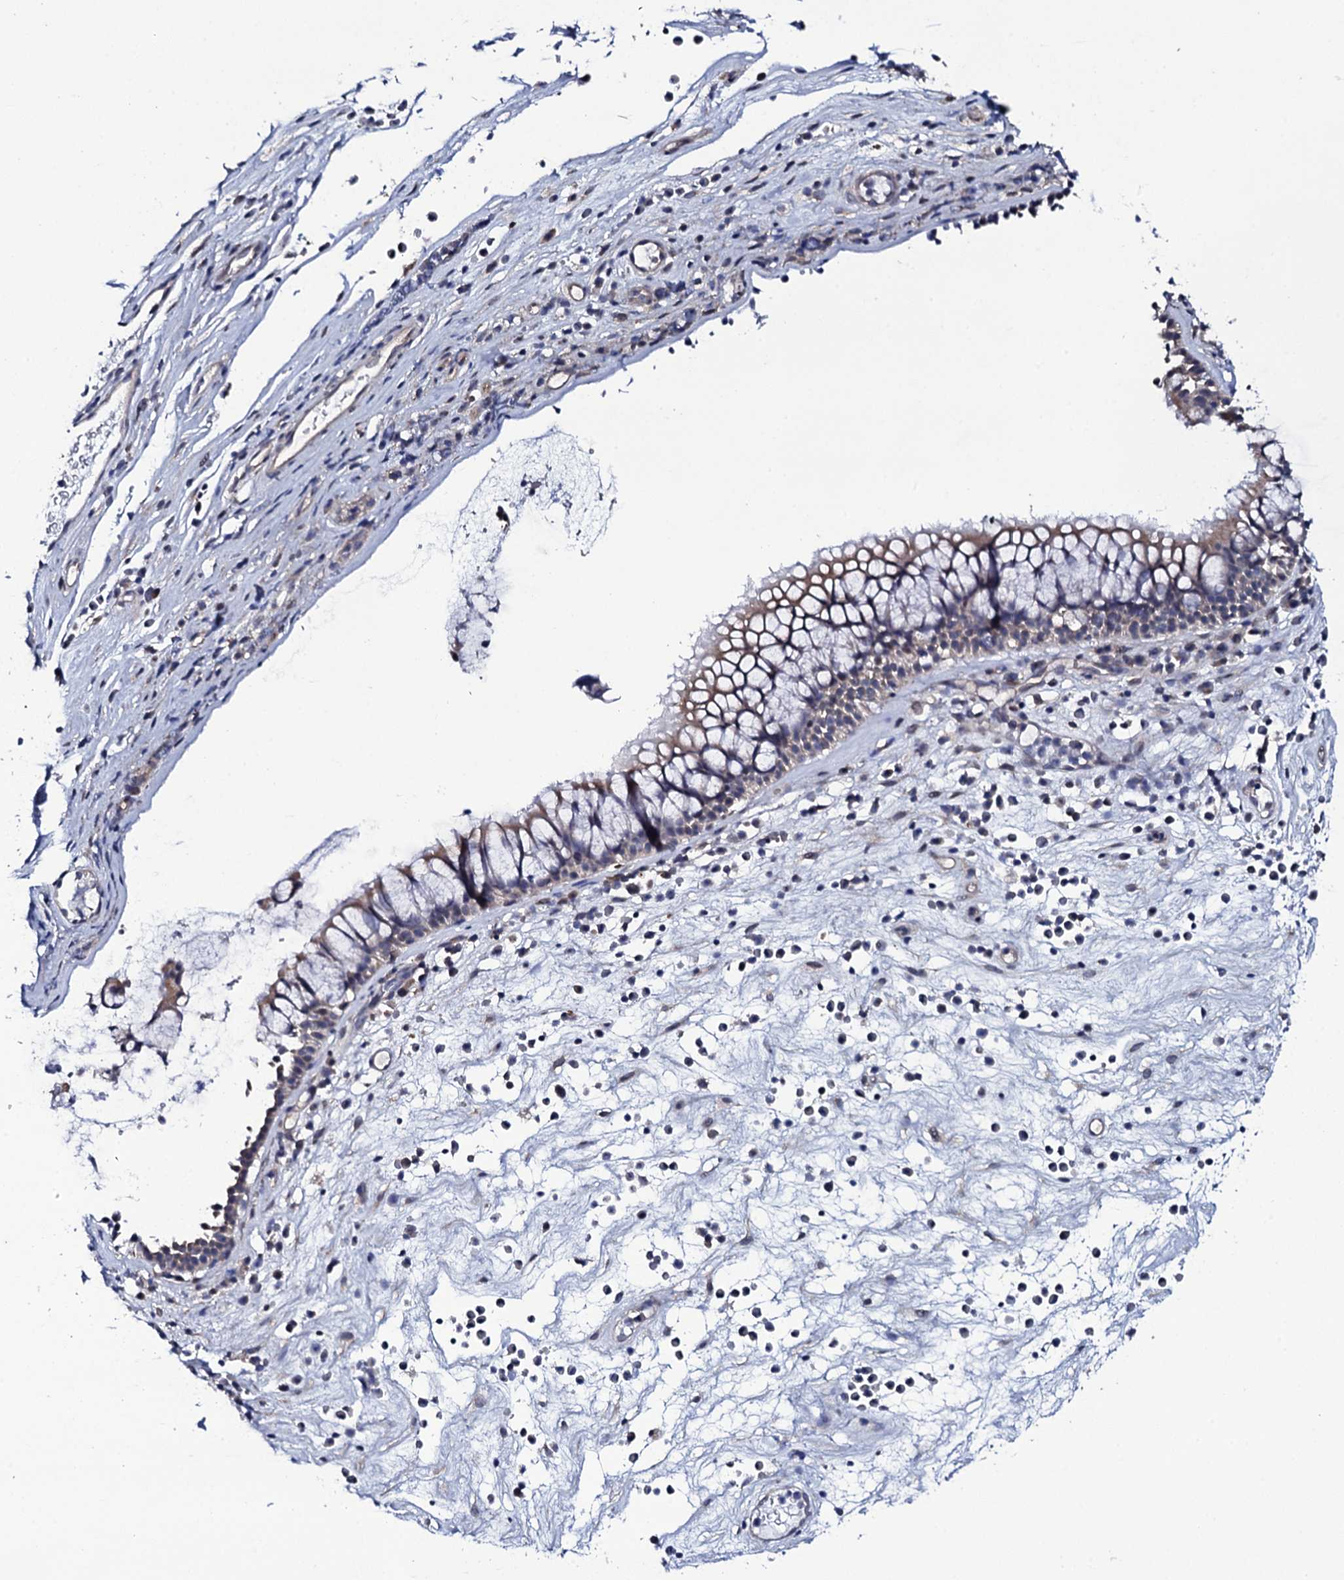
{"staining": {"intensity": "weak", "quantity": "25%-75%", "location": "cytoplasmic/membranous"}, "tissue": "nasopharynx", "cell_type": "Respiratory epithelial cells", "image_type": "normal", "snomed": [{"axis": "morphology", "description": "Normal tissue, NOS"}, {"axis": "morphology", "description": "Inflammation, NOS"}, {"axis": "morphology", "description": "Malignant melanoma, Metastatic site"}, {"axis": "topography", "description": "Nasopharynx"}], "caption": "Immunohistochemistry (IHC) image of benign human nasopharynx stained for a protein (brown), which displays low levels of weak cytoplasmic/membranous positivity in approximately 25%-75% of respiratory epithelial cells.", "gene": "GAREM1", "patient": {"sex": "male", "age": 70}}